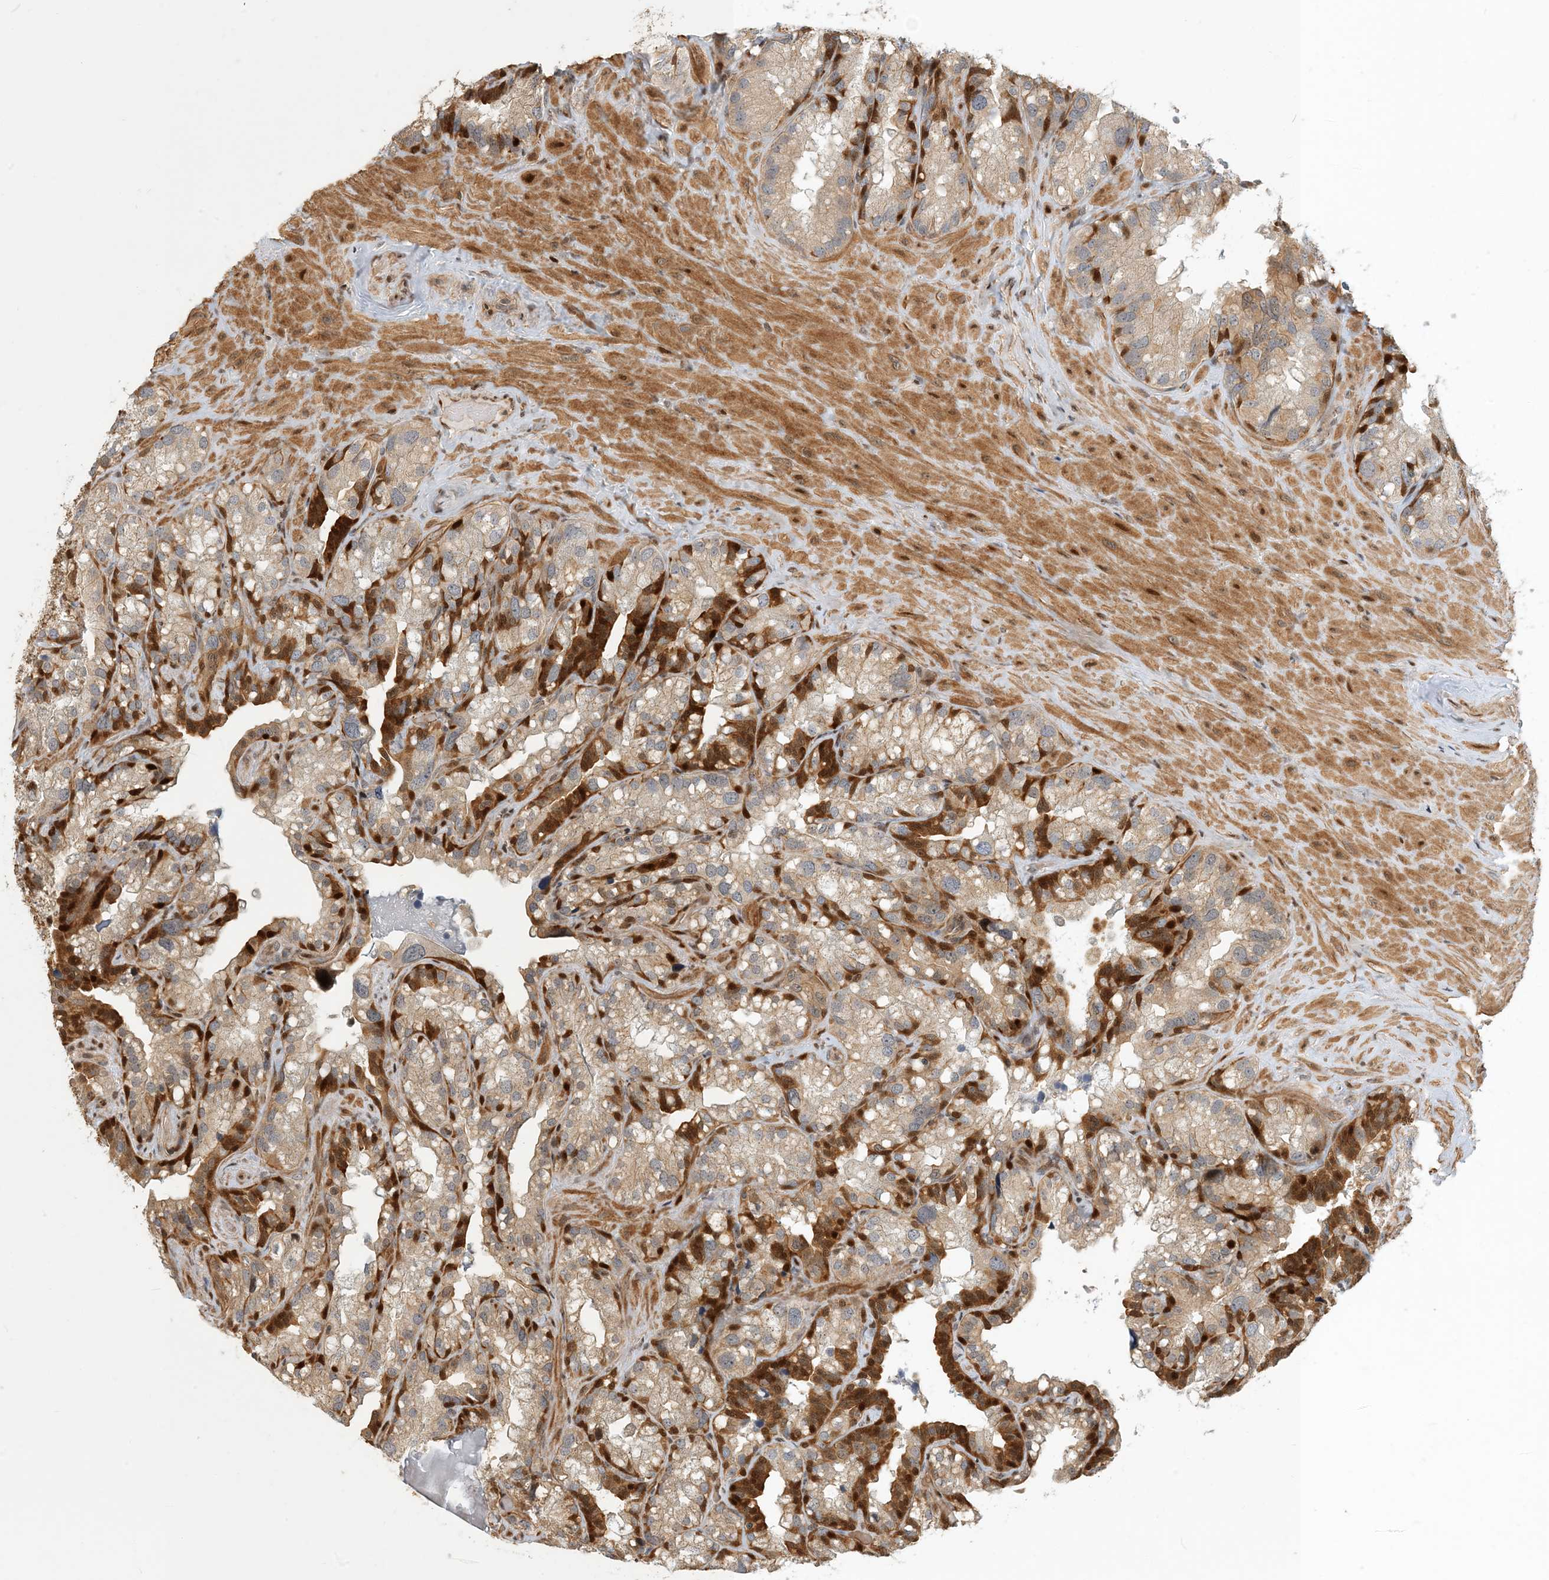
{"staining": {"intensity": "strong", "quantity": "25%-75%", "location": "cytoplasmic/membranous,nuclear"}, "tissue": "seminal vesicle", "cell_type": "Glandular cells", "image_type": "normal", "snomed": [{"axis": "morphology", "description": "Normal tissue, NOS"}, {"axis": "topography", "description": "Prostate"}, {"axis": "topography", "description": "Seminal veicle"}], "caption": "Strong cytoplasmic/membranous,nuclear staining is identified in about 25%-75% of glandular cells in unremarkable seminal vesicle.", "gene": "MAPKBP1", "patient": {"sex": "male", "age": 68}}